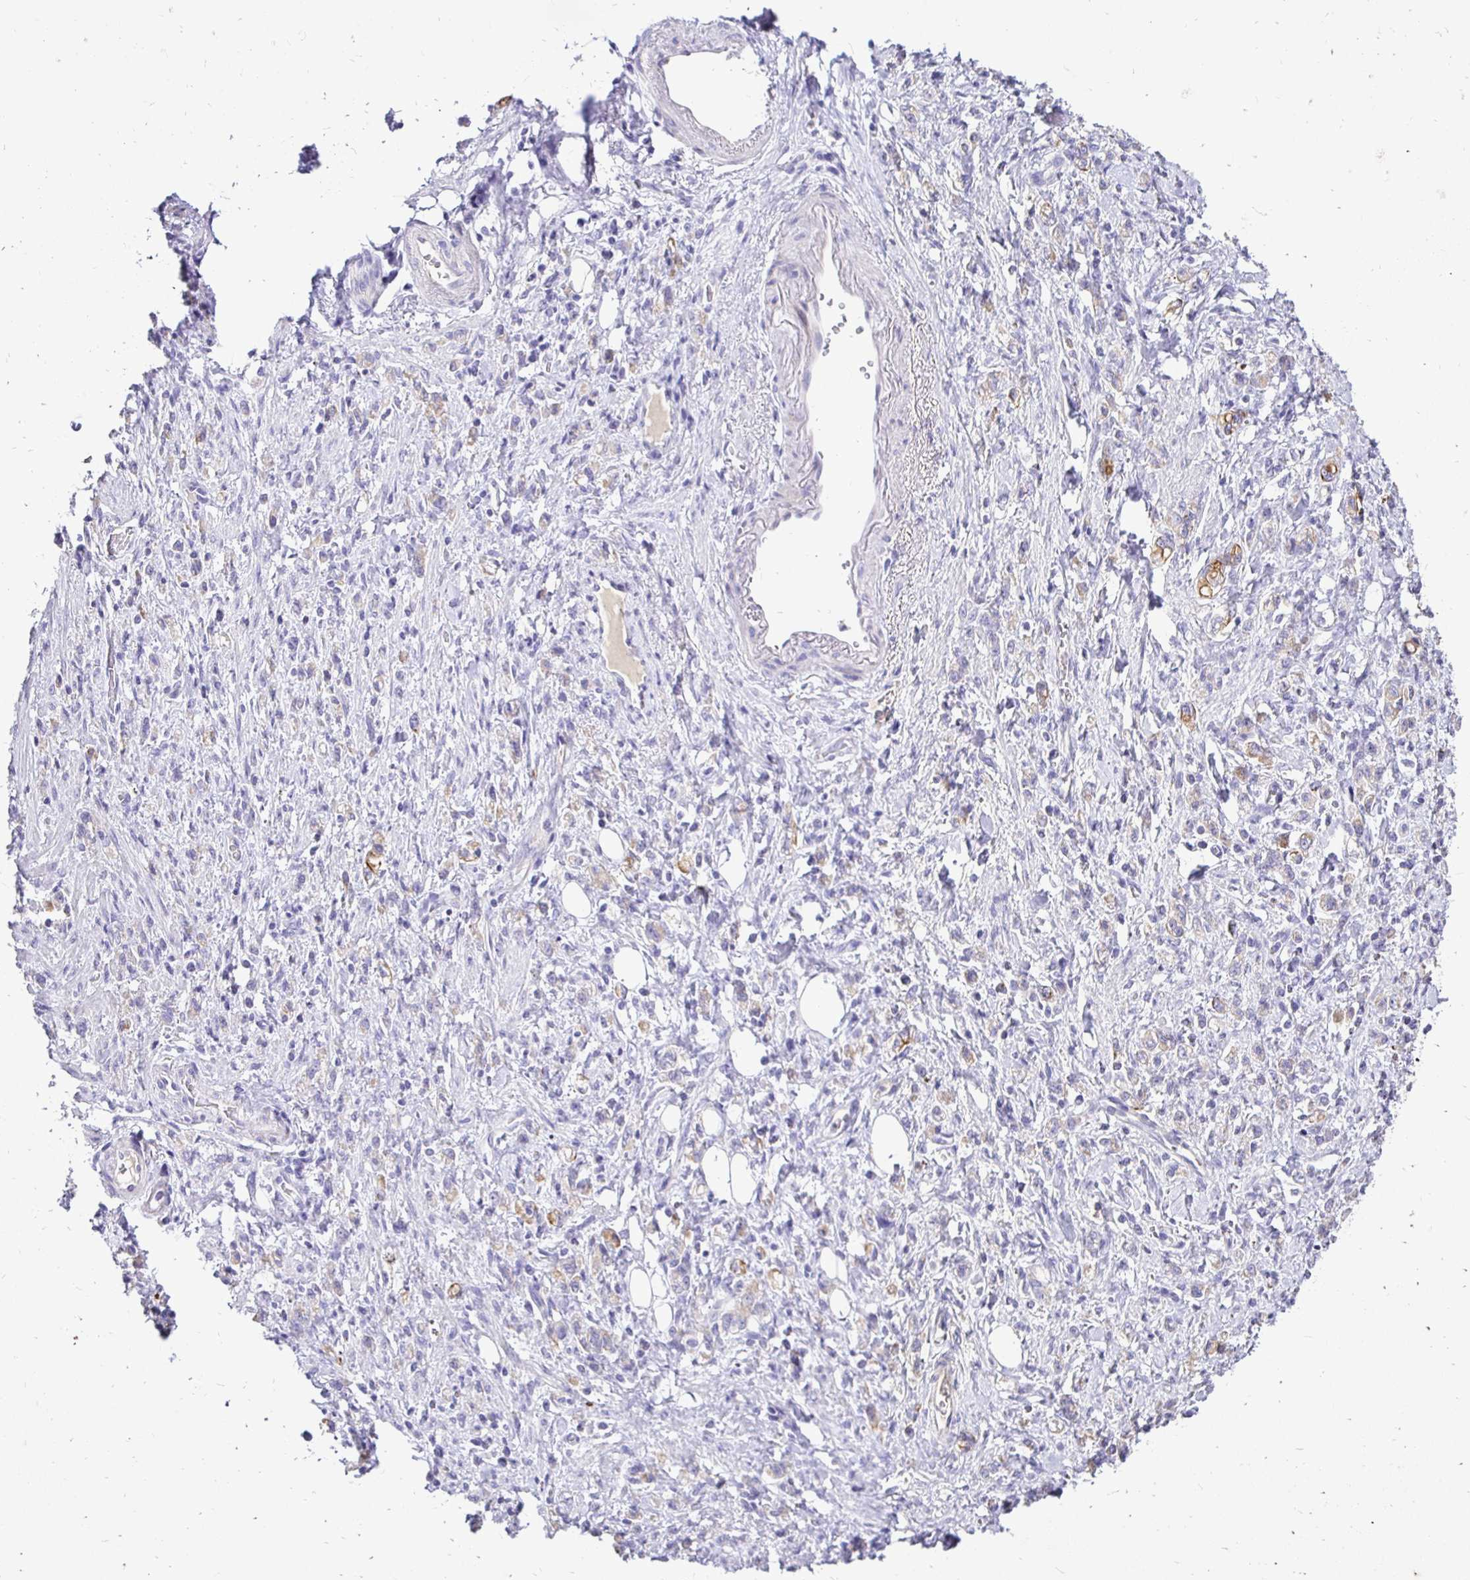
{"staining": {"intensity": "moderate", "quantity": "<25%", "location": "cytoplasmic/membranous"}, "tissue": "stomach cancer", "cell_type": "Tumor cells", "image_type": "cancer", "snomed": [{"axis": "morphology", "description": "Adenocarcinoma, NOS"}, {"axis": "topography", "description": "Stomach"}], "caption": "A micrograph of stomach cancer stained for a protein reveals moderate cytoplasmic/membranous brown staining in tumor cells.", "gene": "TAF1D", "patient": {"sex": "male", "age": 77}}